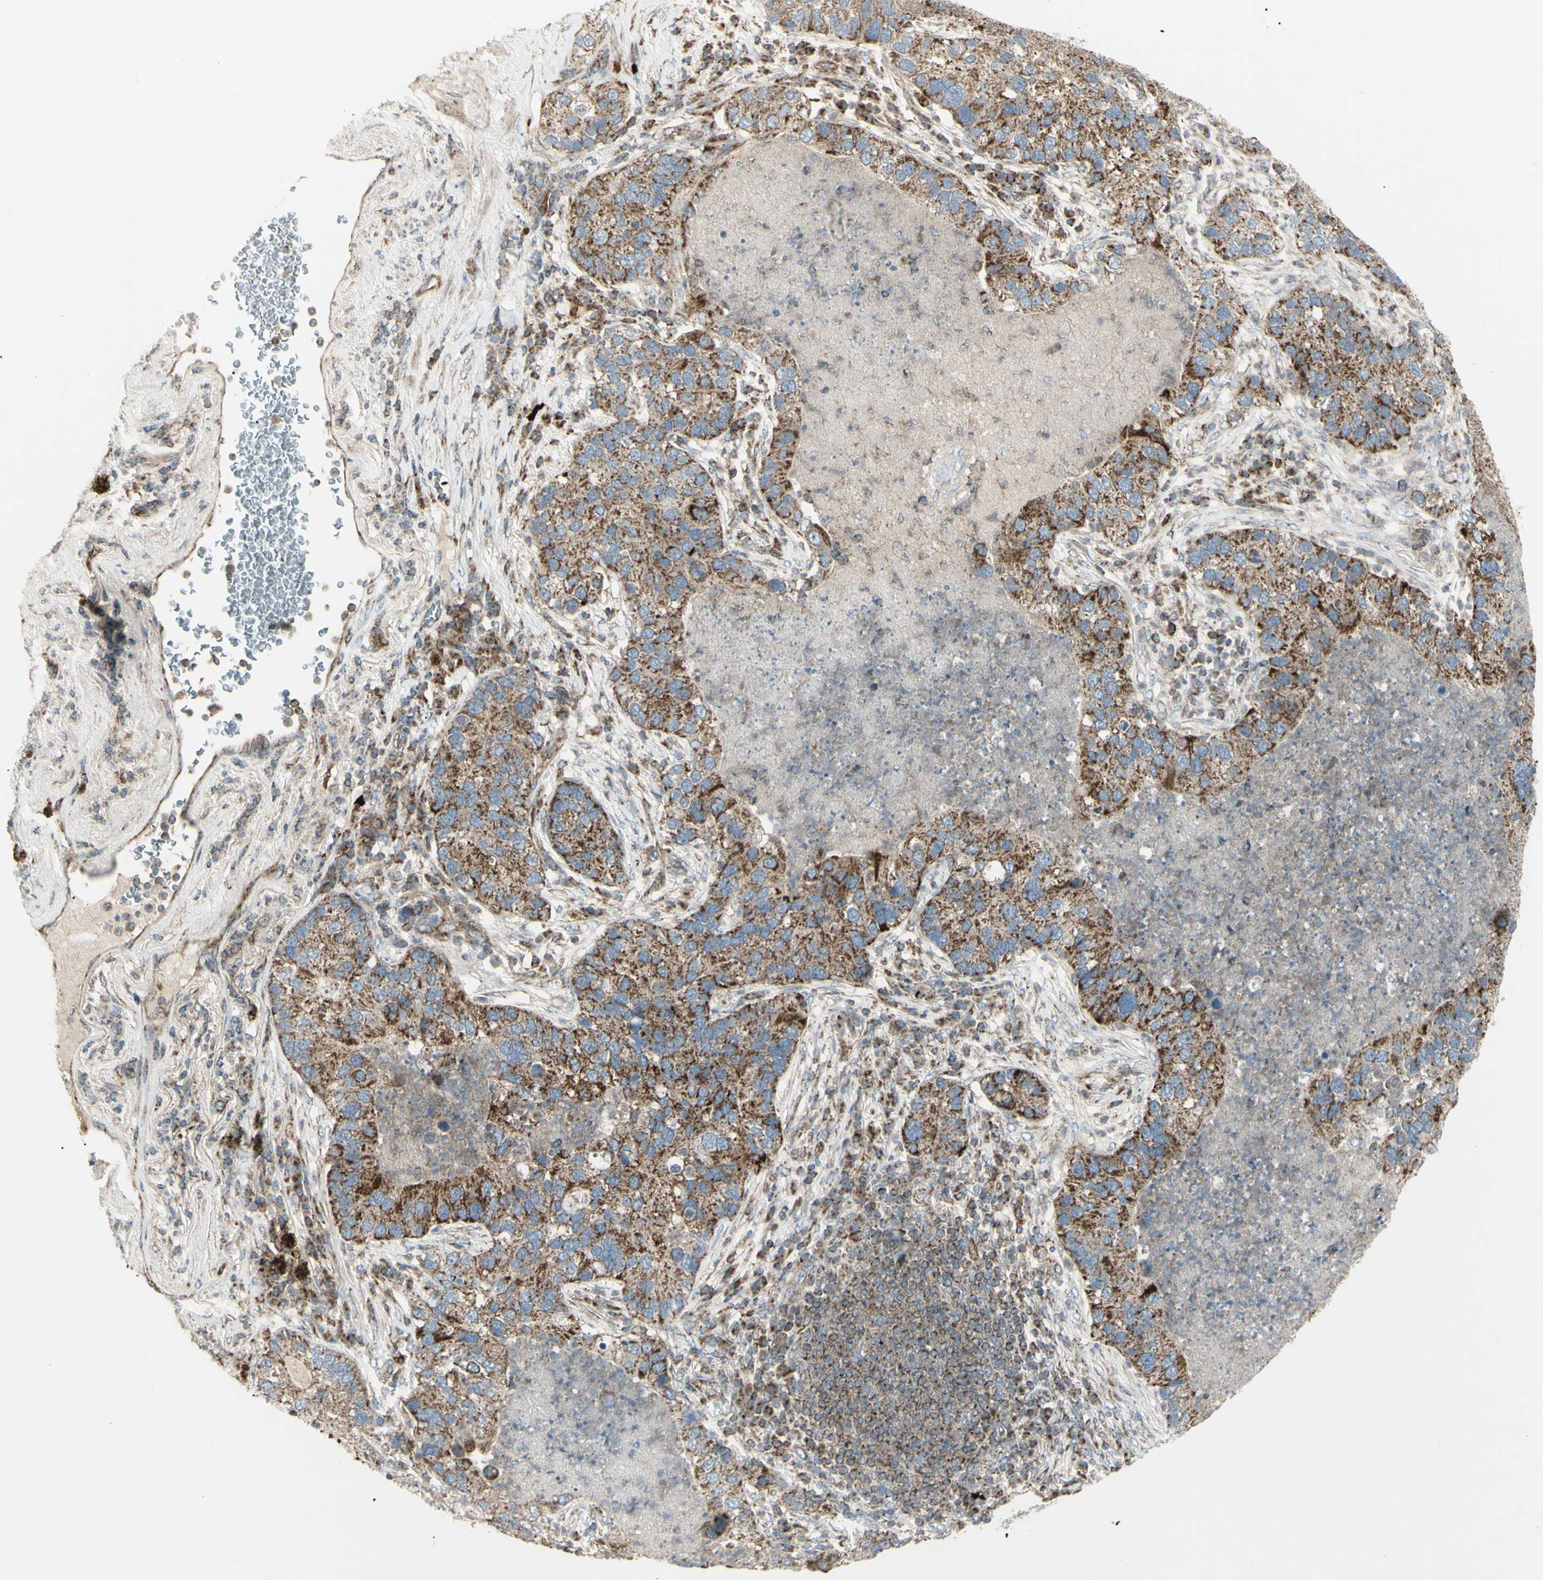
{"staining": {"intensity": "strong", "quantity": ">75%", "location": "cytoplasmic/membranous"}, "tissue": "lung cancer", "cell_type": "Tumor cells", "image_type": "cancer", "snomed": [{"axis": "morphology", "description": "Normal tissue, NOS"}, {"axis": "morphology", "description": "Adenocarcinoma, NOS"}, {"axis": "topography", "description": "Bronchus"}, {"axis": "topography", "description": "Lung"}], "caption": "The photomicrograph demonstrates immunohistochemical staining of lung cancer. There is strong cytoplasmic/membranous staining is present in approximately >75% of tumor cells. (brown staining indicates protein expression, while blue staining denotes nuclei).", "gene": "CYB5R1", "patient": {"sex": "male", "age": 54}}